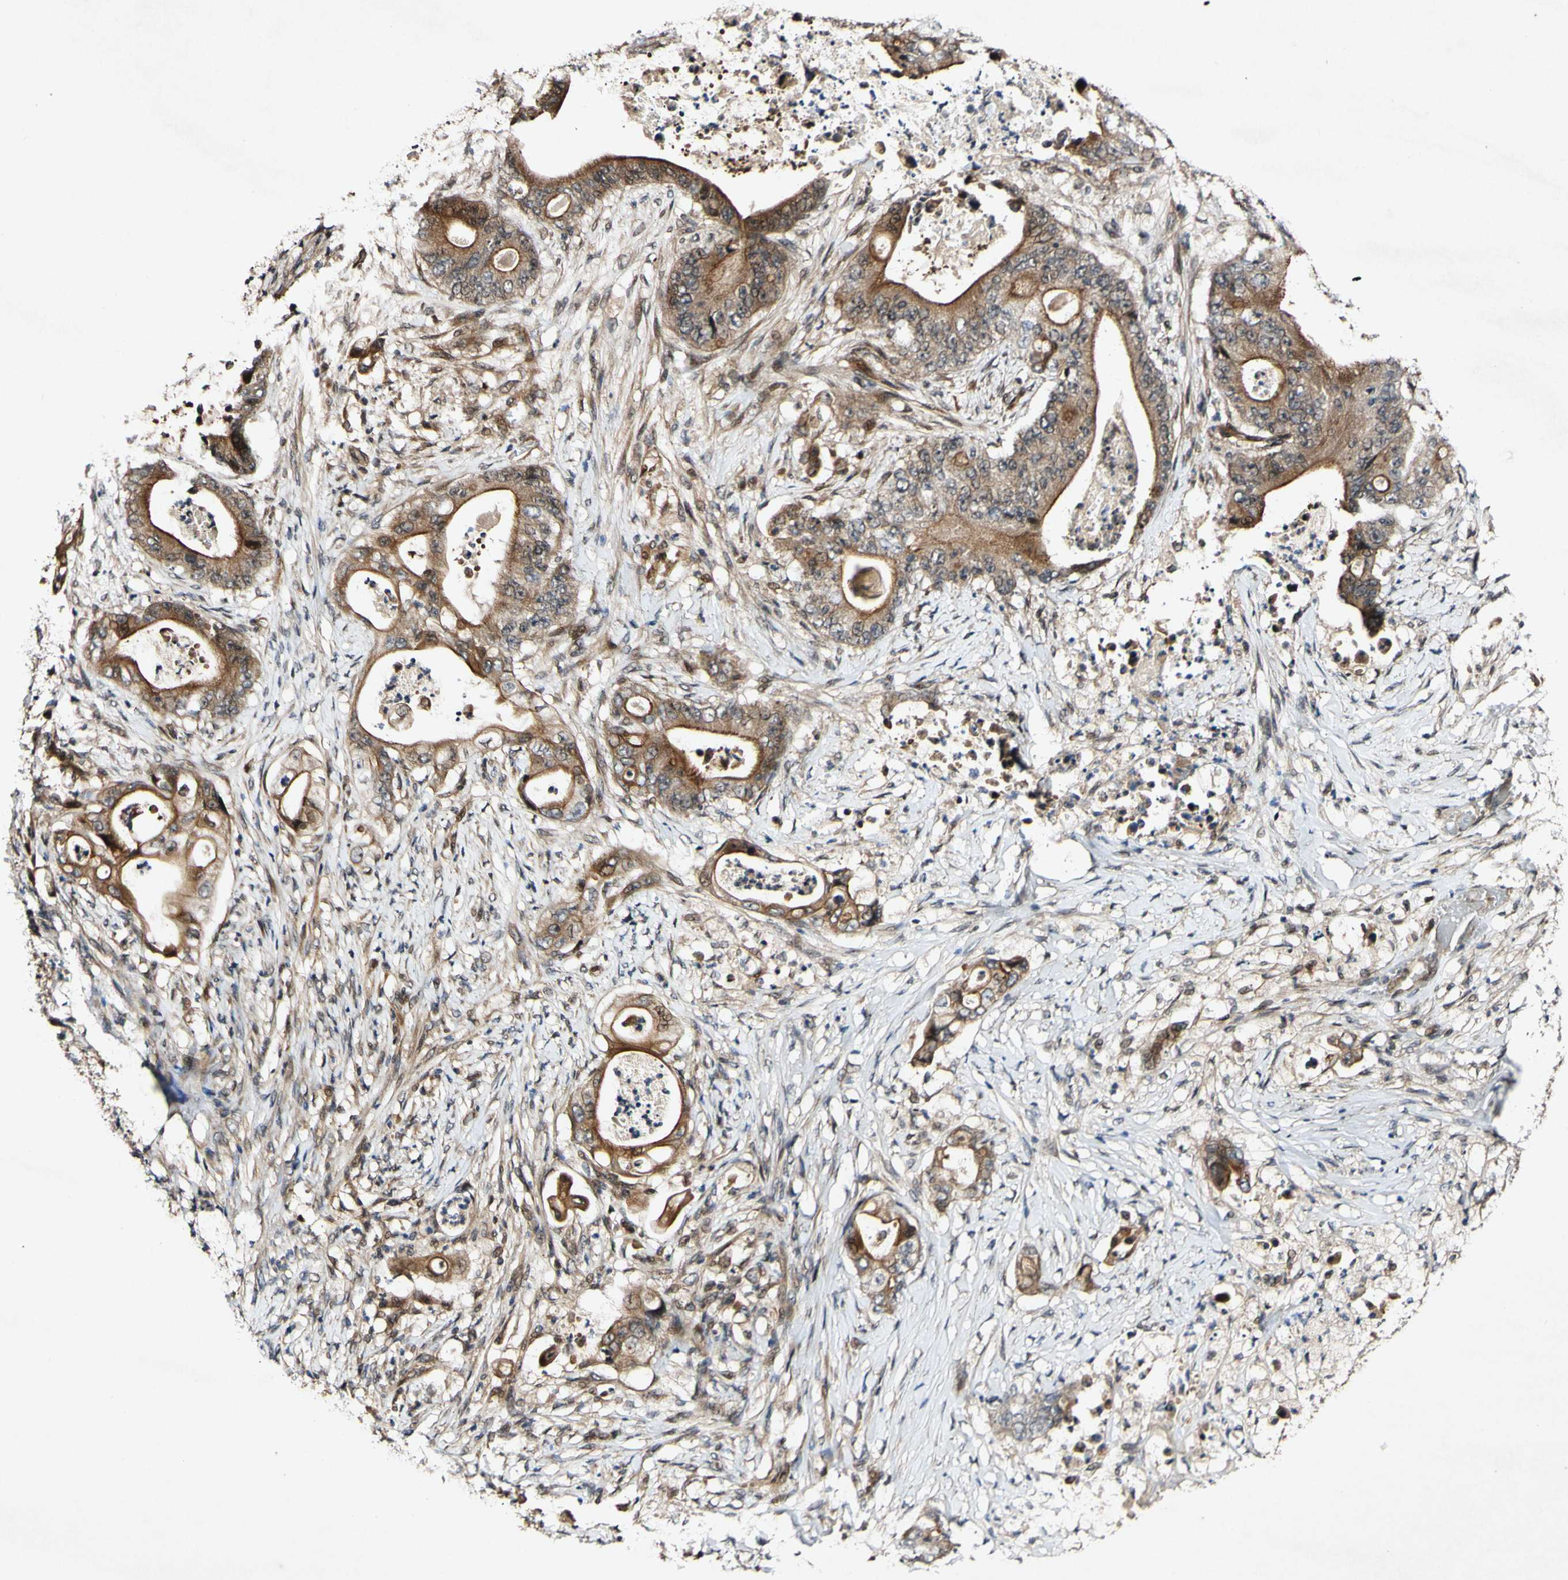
{"staining": {"intensity": "moderate", "quantity": ">75%", "location": "cytoplasmic/membranous"}, "tissue": "stomach cancer", "cell_type": "Tumor cells", "image_type": "cancer", "snomed": [{"axis": "morphology", "description": "Adenocarcinoma, NOS"}, {"axis": "topography", "description": "Stomach"}], "caption": "This is a histology image of immunohistochemistry staining of adenocarcinoma (stomach), which shows moderate positivity in the cytoplasmic/membranous of tumor cells.", "gene": "CSNK1E", "patient": {"sex": "female", "age": 73}}